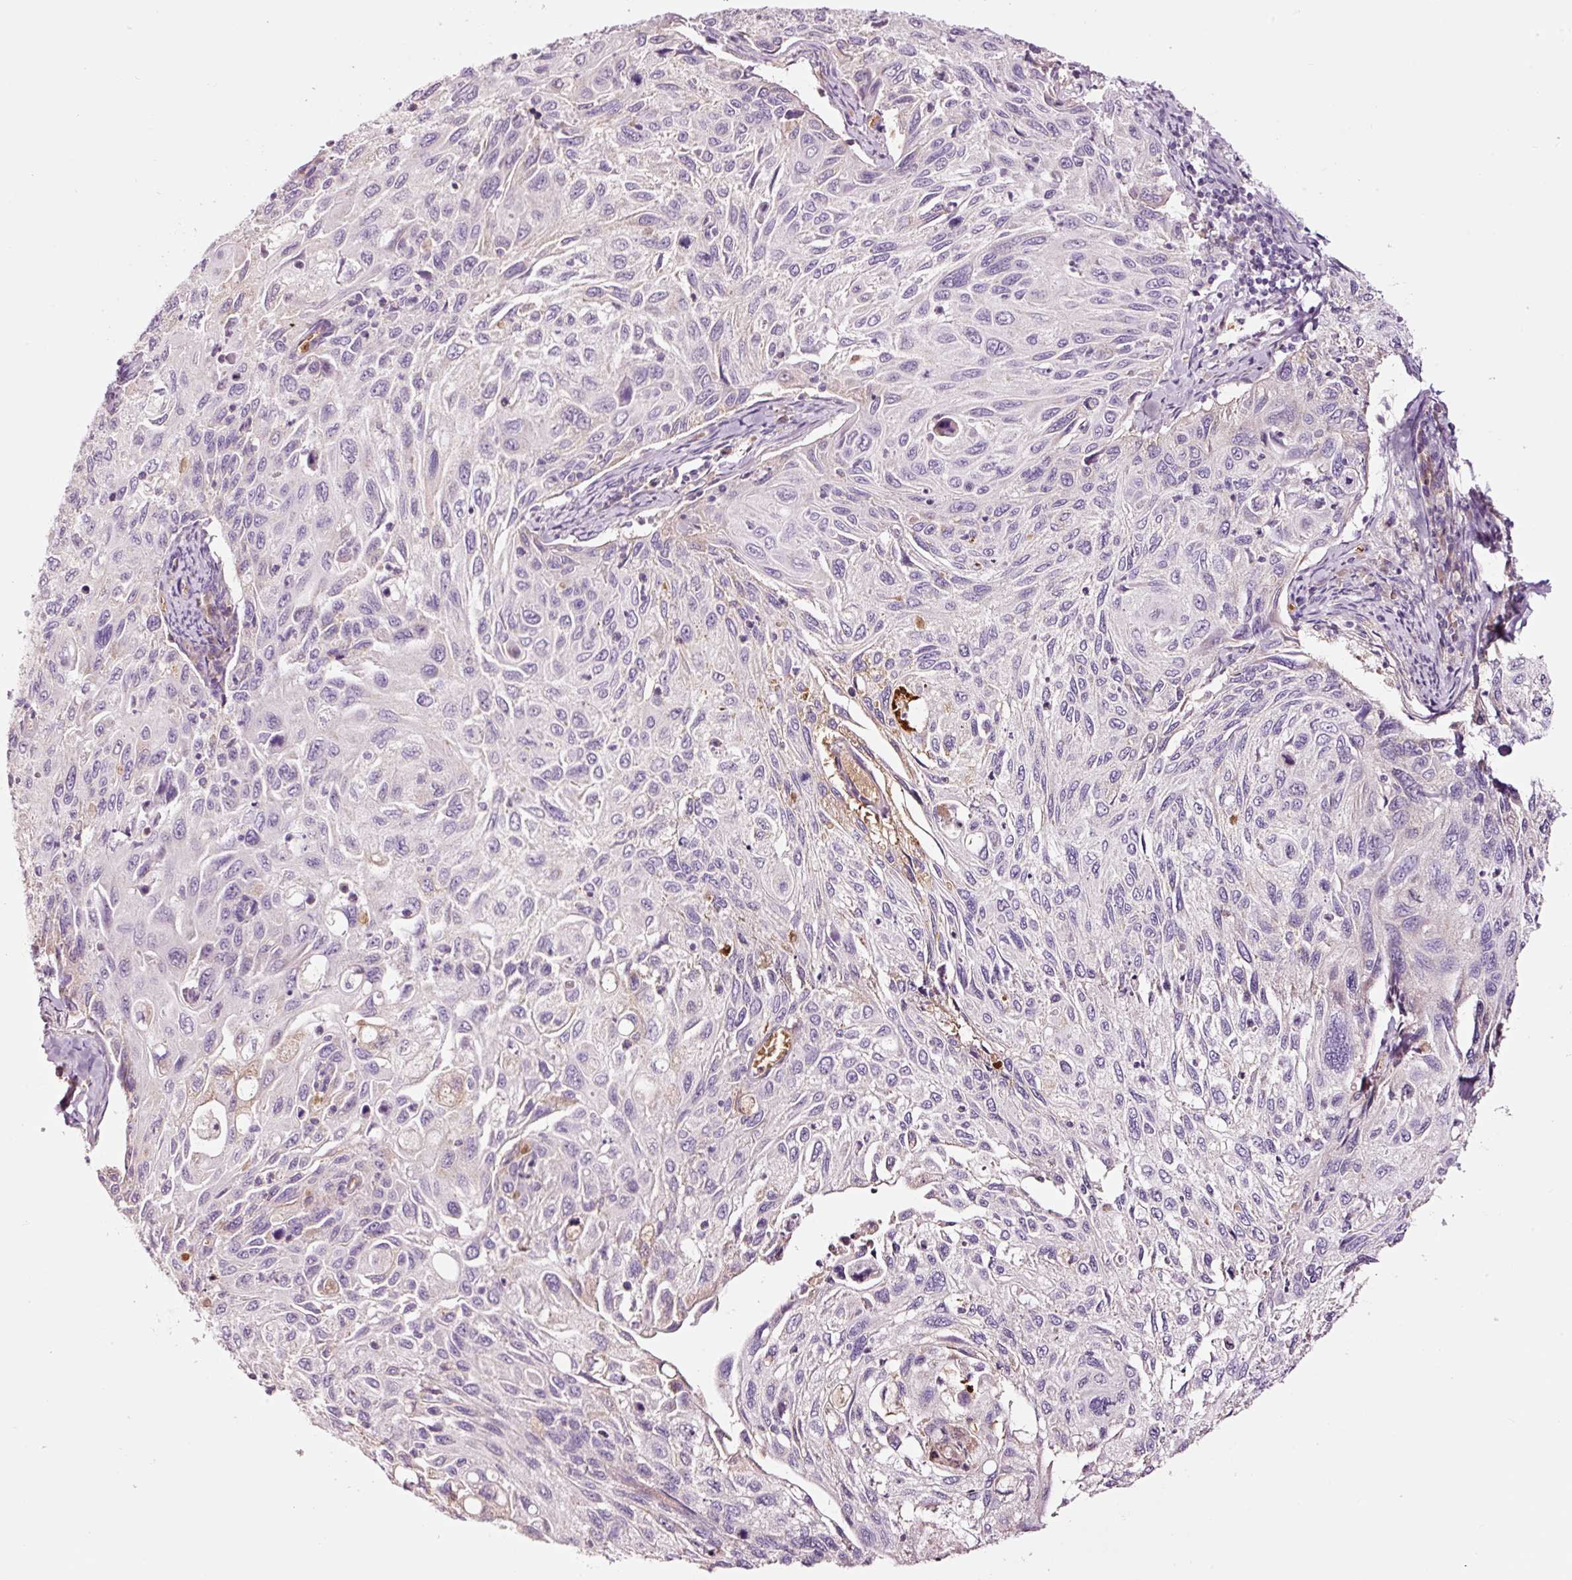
{"staining": {"intensity": "negative", "quantity": "none", "location": "none"}, "tissue": "cervical cancer", "cell_type": "Tumor cells", "image_type": "cancer", "snomed": [{"axis": "morphology", "description": "Squamous cell carcinoma, NOS"}, {"axis": "topography", "description": "Cervix"}], "caption": "This is an IHC image of cervical squamous cell carcinoma. There is no expression in tumor cells.", "gene": "LDHAL6B", "patient": {"sex": "female", "age": 70}}